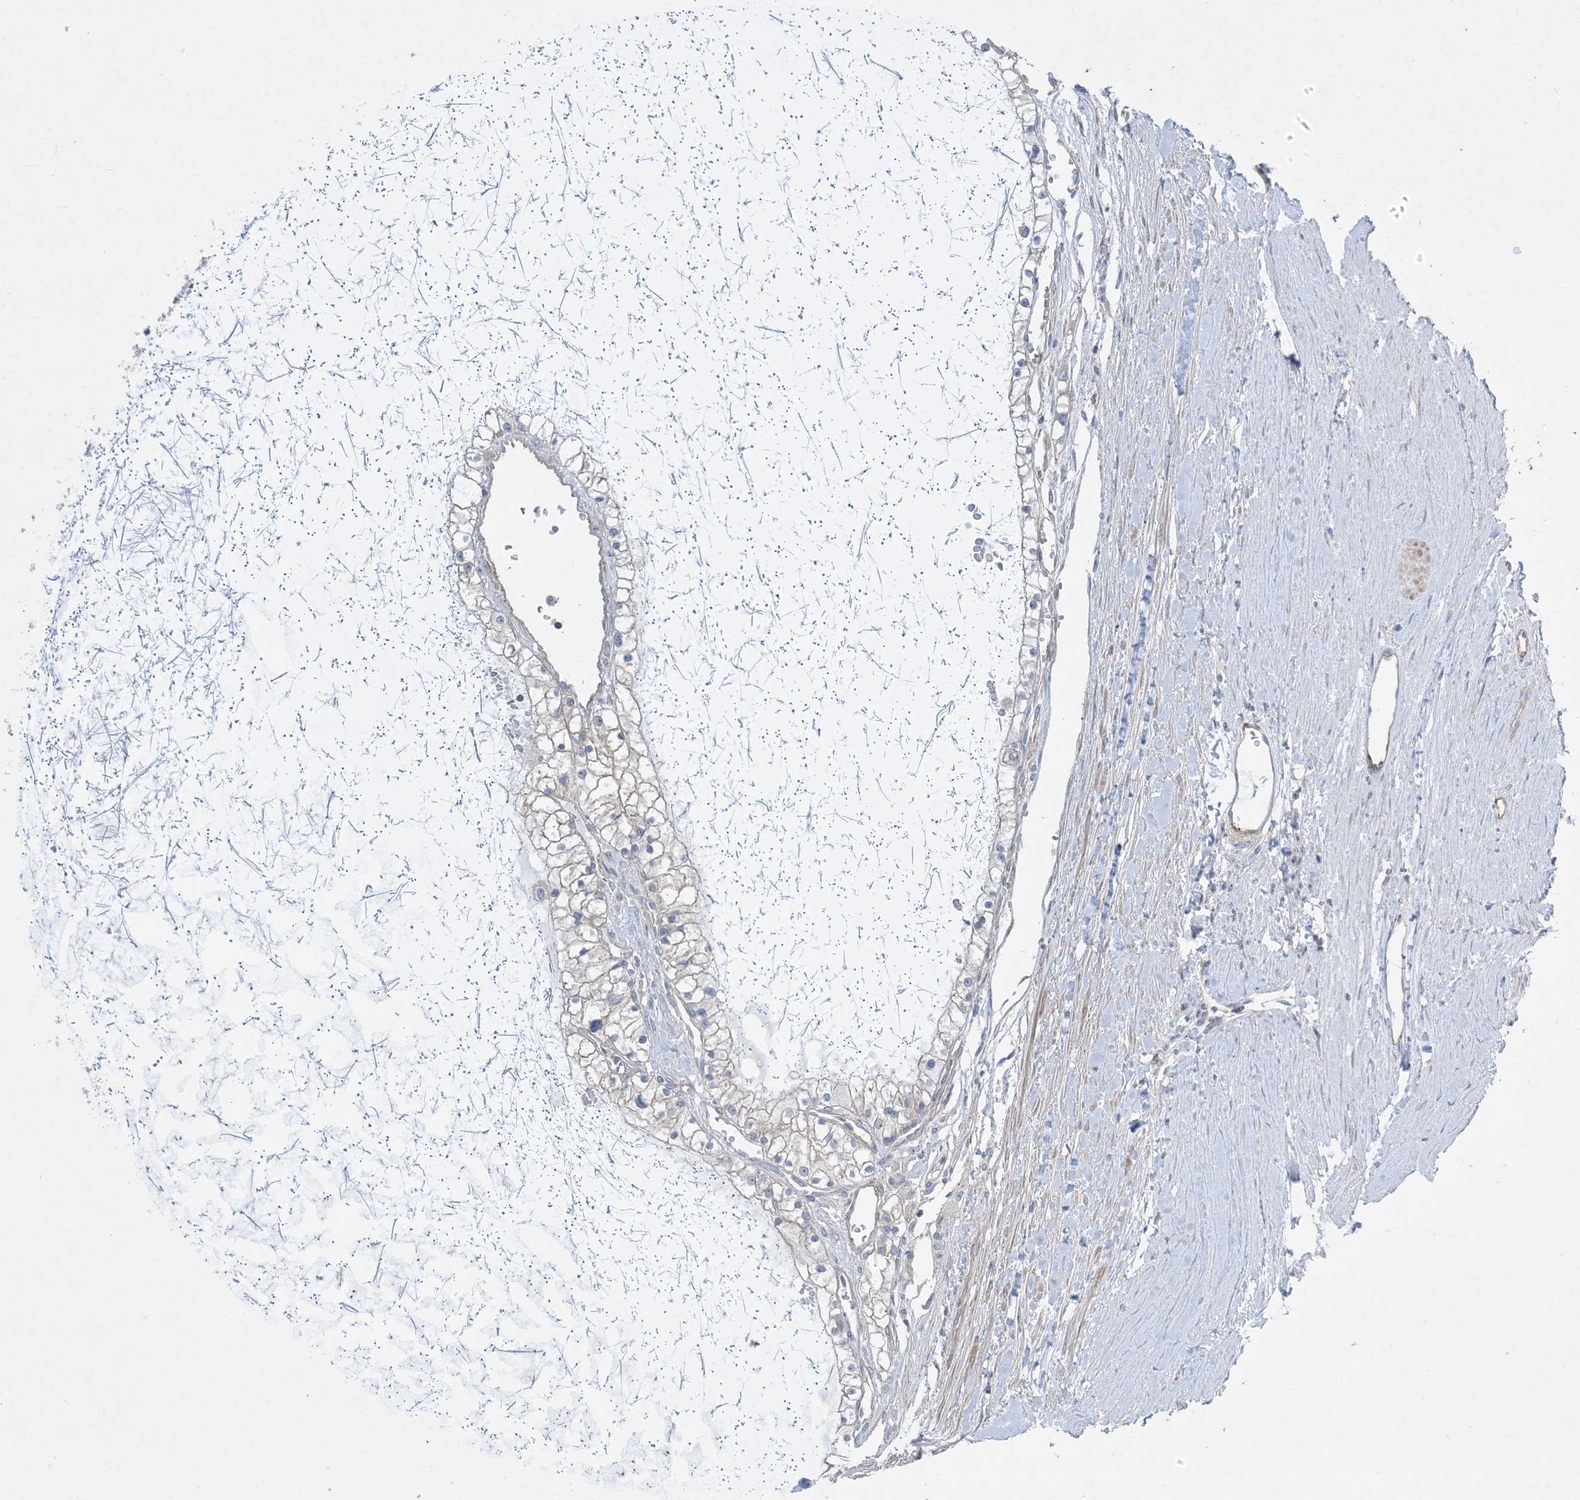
{"staining": {"intensity": "negative", "quantity": "none", "location": "none"}, "tissue": "renal cancer", "cell_type": "Tumor cells", "image_type": "cancer", "snomed": [{"axis": "morphology", "description": "Normal tissue, NOS"}, {"axis": "morphology", "description": "Adenocarcinoma, NOS"}, {"axis": "topography", "description": "Kidney"}], "caption": "DAB immunohistochemical staining of adenocarcinoma (renal) shows no significant staining in tumor cells.", "gene": "ARHGEF9", "patient": {"sex": "male", "age": 68}}